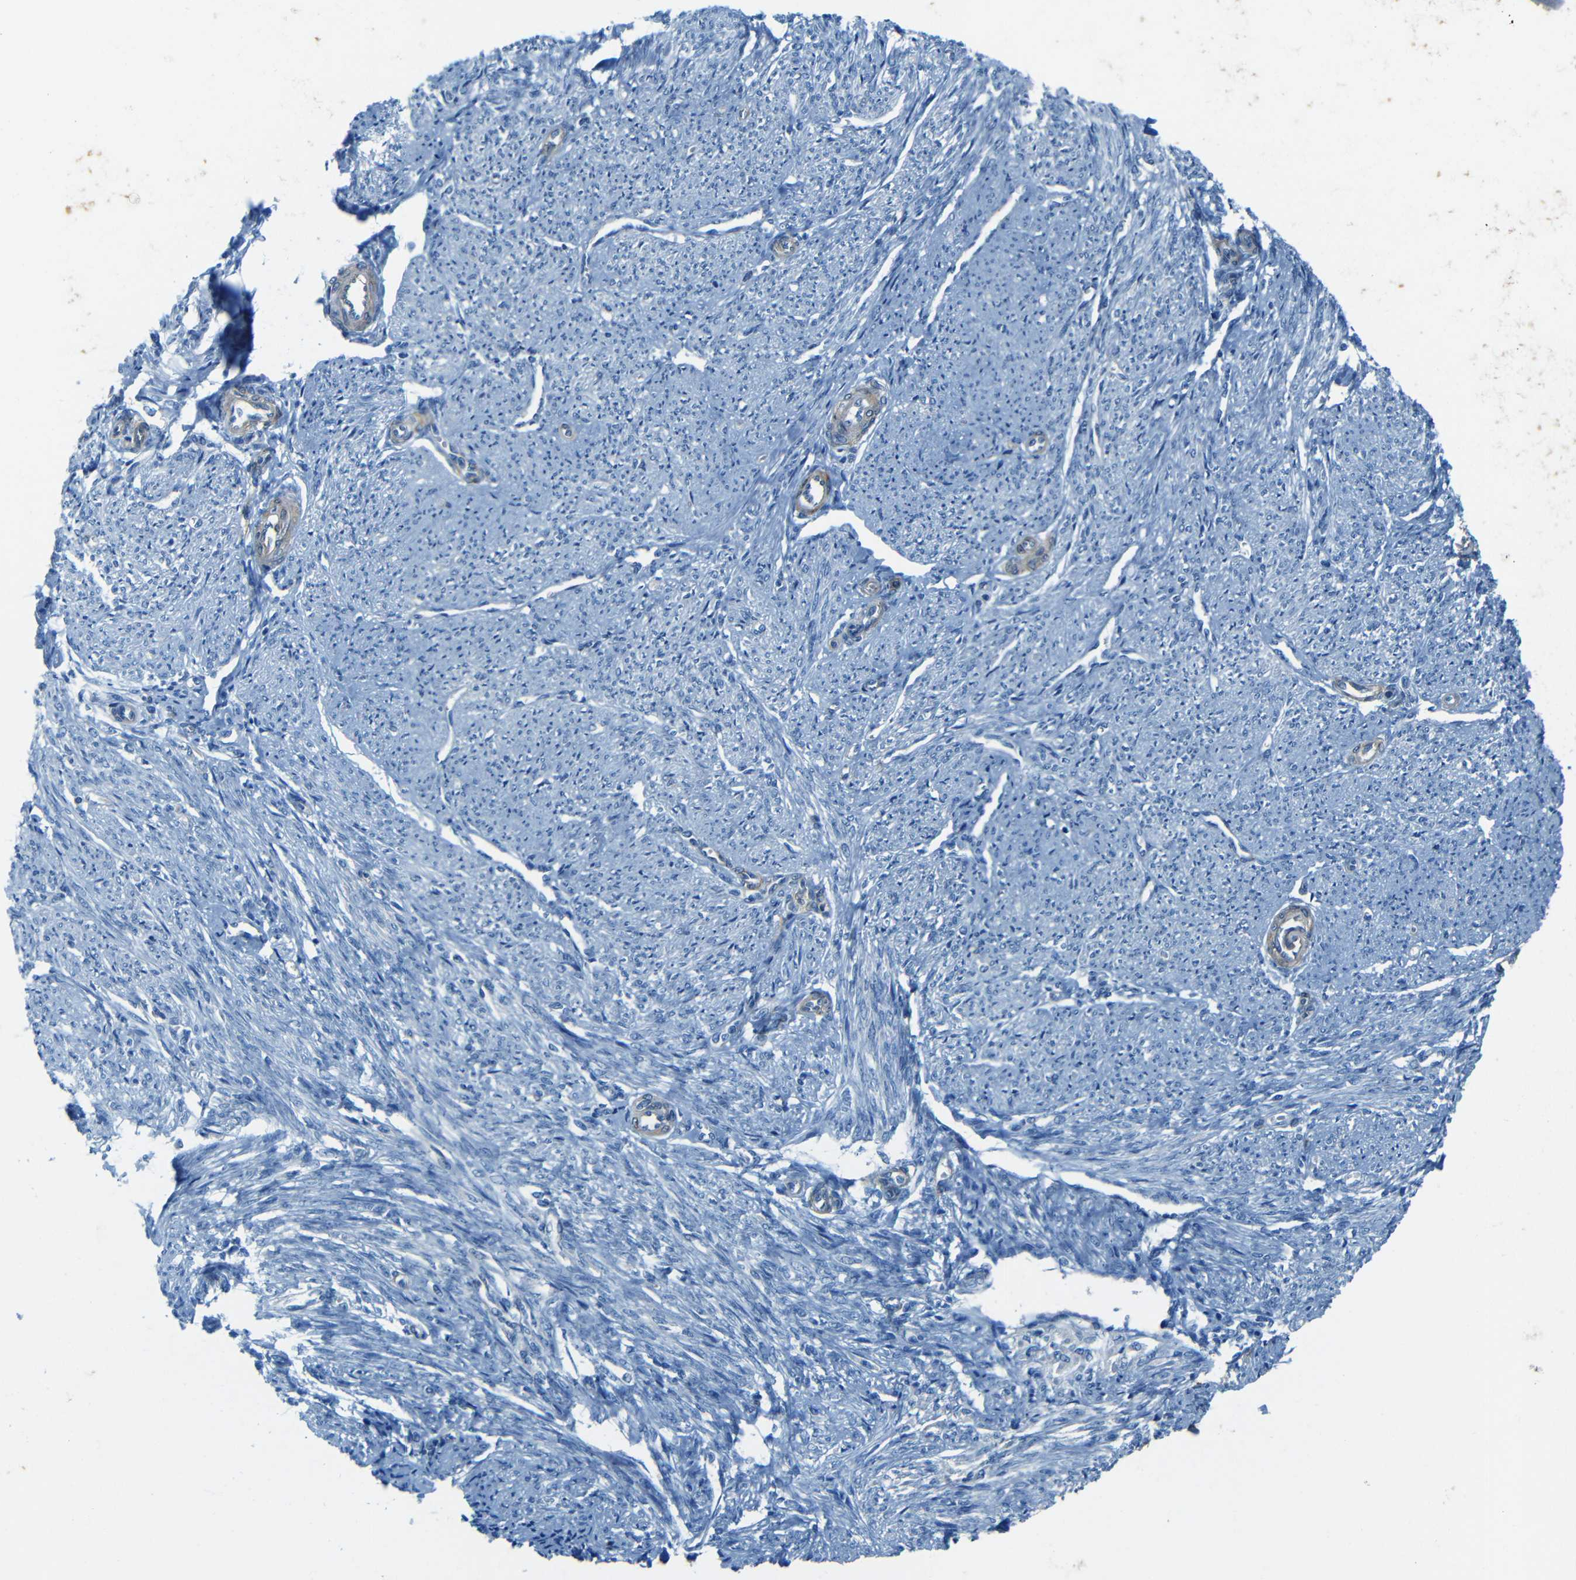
{"staining": {"intensity": "negative", "quantity": "none", "location": "none"}, "tissue": "smooth muscle", "cell_type": "Smooth muscle cells", "image_type": "normal", "snomed": [{"axis": "morphology", "description": "Normal tissue, NOS"}, {"axis": "topography", "description": "Smooth muscle"}], "caption": "Unremarkable smooth muscle was stained to show a protein in brown. There is no significant positivity in smooth muscle cells. The staining was performed using DAB to visualize the protein expression in brown, while the nuclei were stained in blue with hematoxylin (Magnification: 20x).", "gene": "MAP2", "patient": {"sex": "female", "age": 65}}